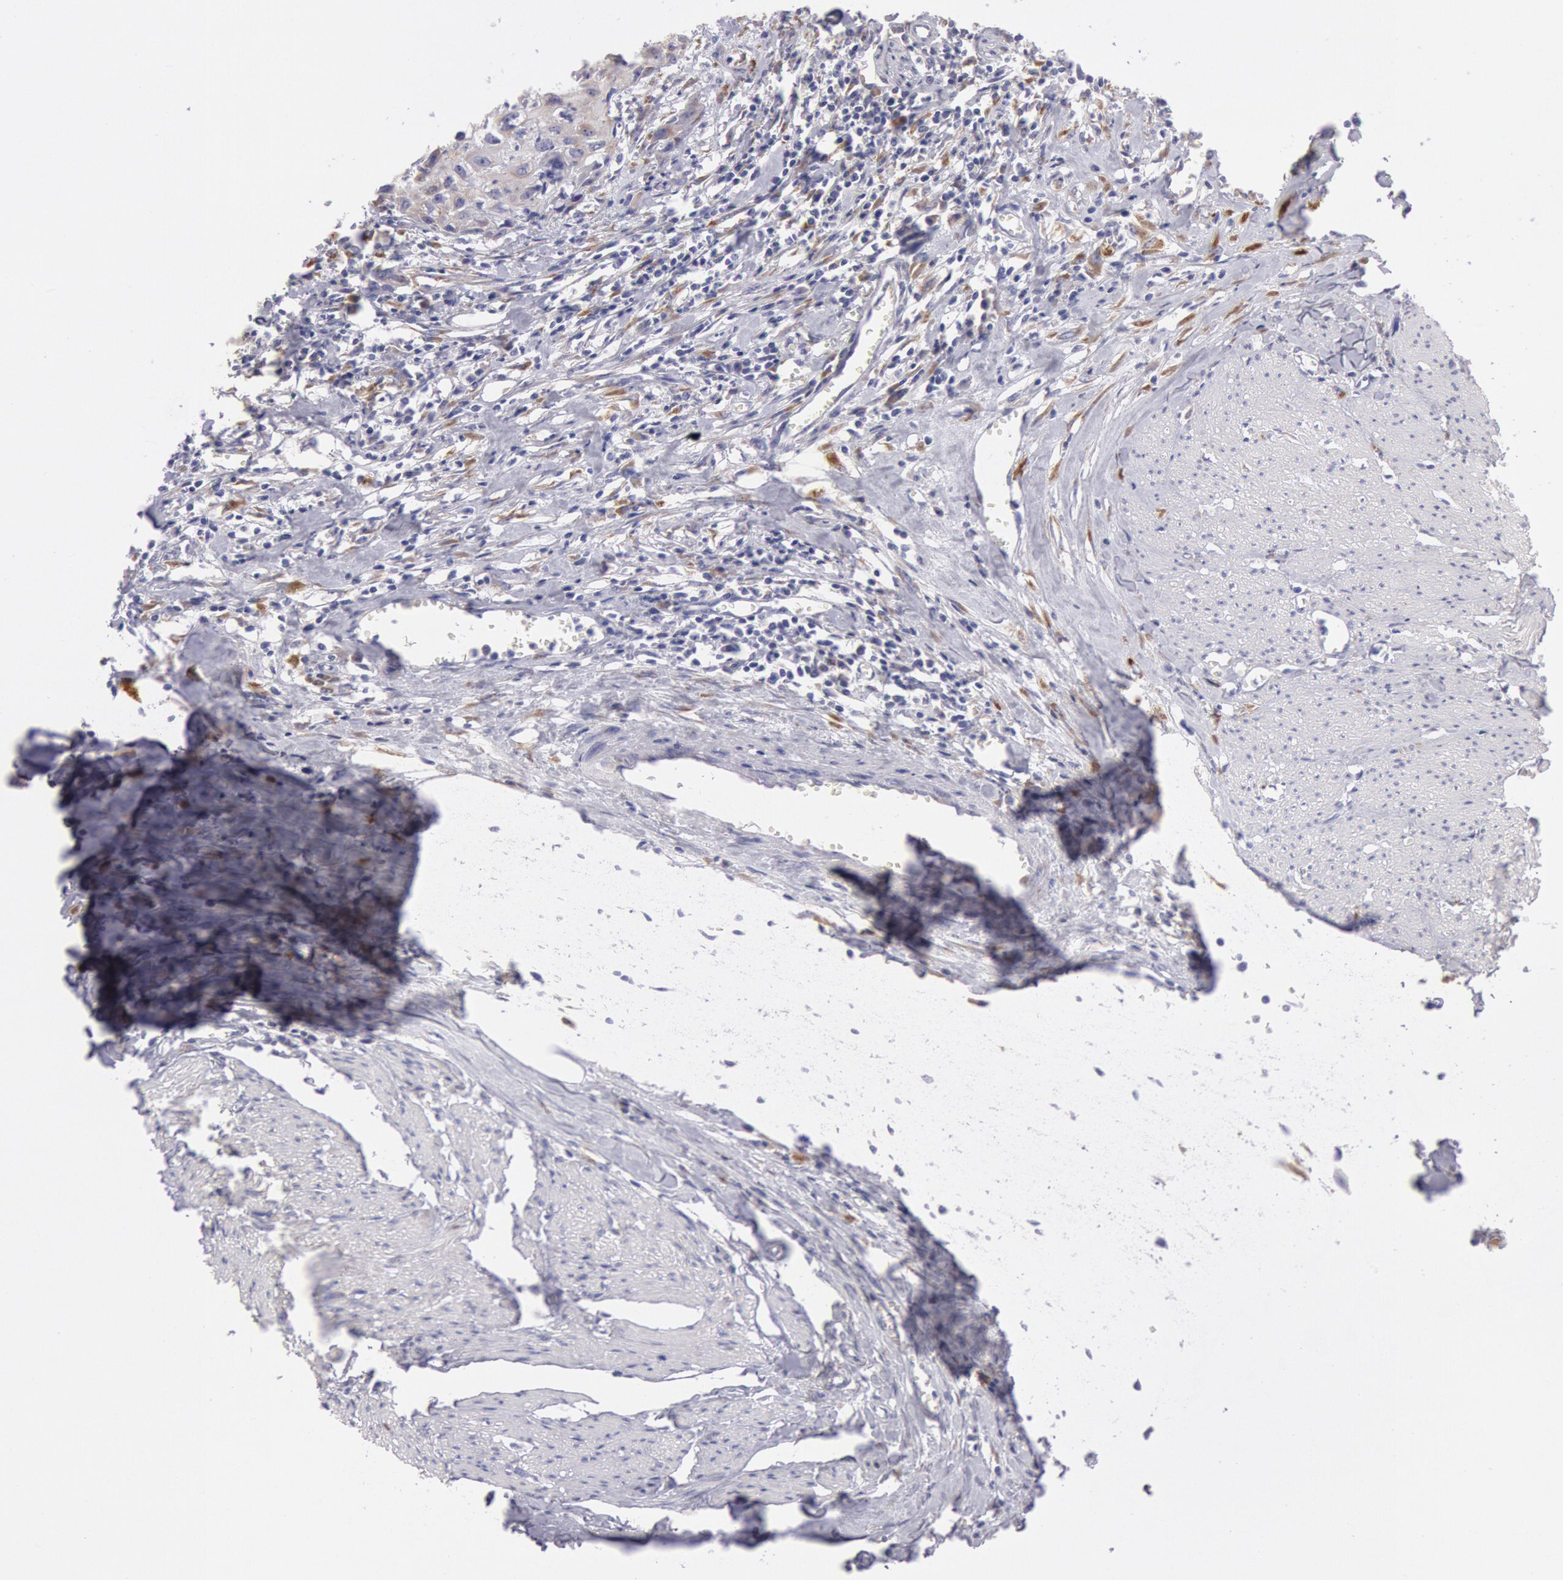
{"staining": {"intensity": "weak", "quantity": "25%-75%", "location": "cytoplasmic/membranous"}, "tissue": "urothelial cancer", "cell_type": "Tumor cells", "image_type": "cancer", "snomed": [{"axis": "morphology", "description": "Urothelial carcinoma, High grade"}, {"axis": "topography", "description": "Urinary bladder"}], "caption": "A photomicrograph of high-grade urothelial carcinoma stained for a protein exhibits weak cytoplasmic/membranous brown staining in tumor cells. (DAB IHC with brightfield microscopy, high magnification).", "gene": "CIDEB", "patient": {"sex": "male", "age": 54}}